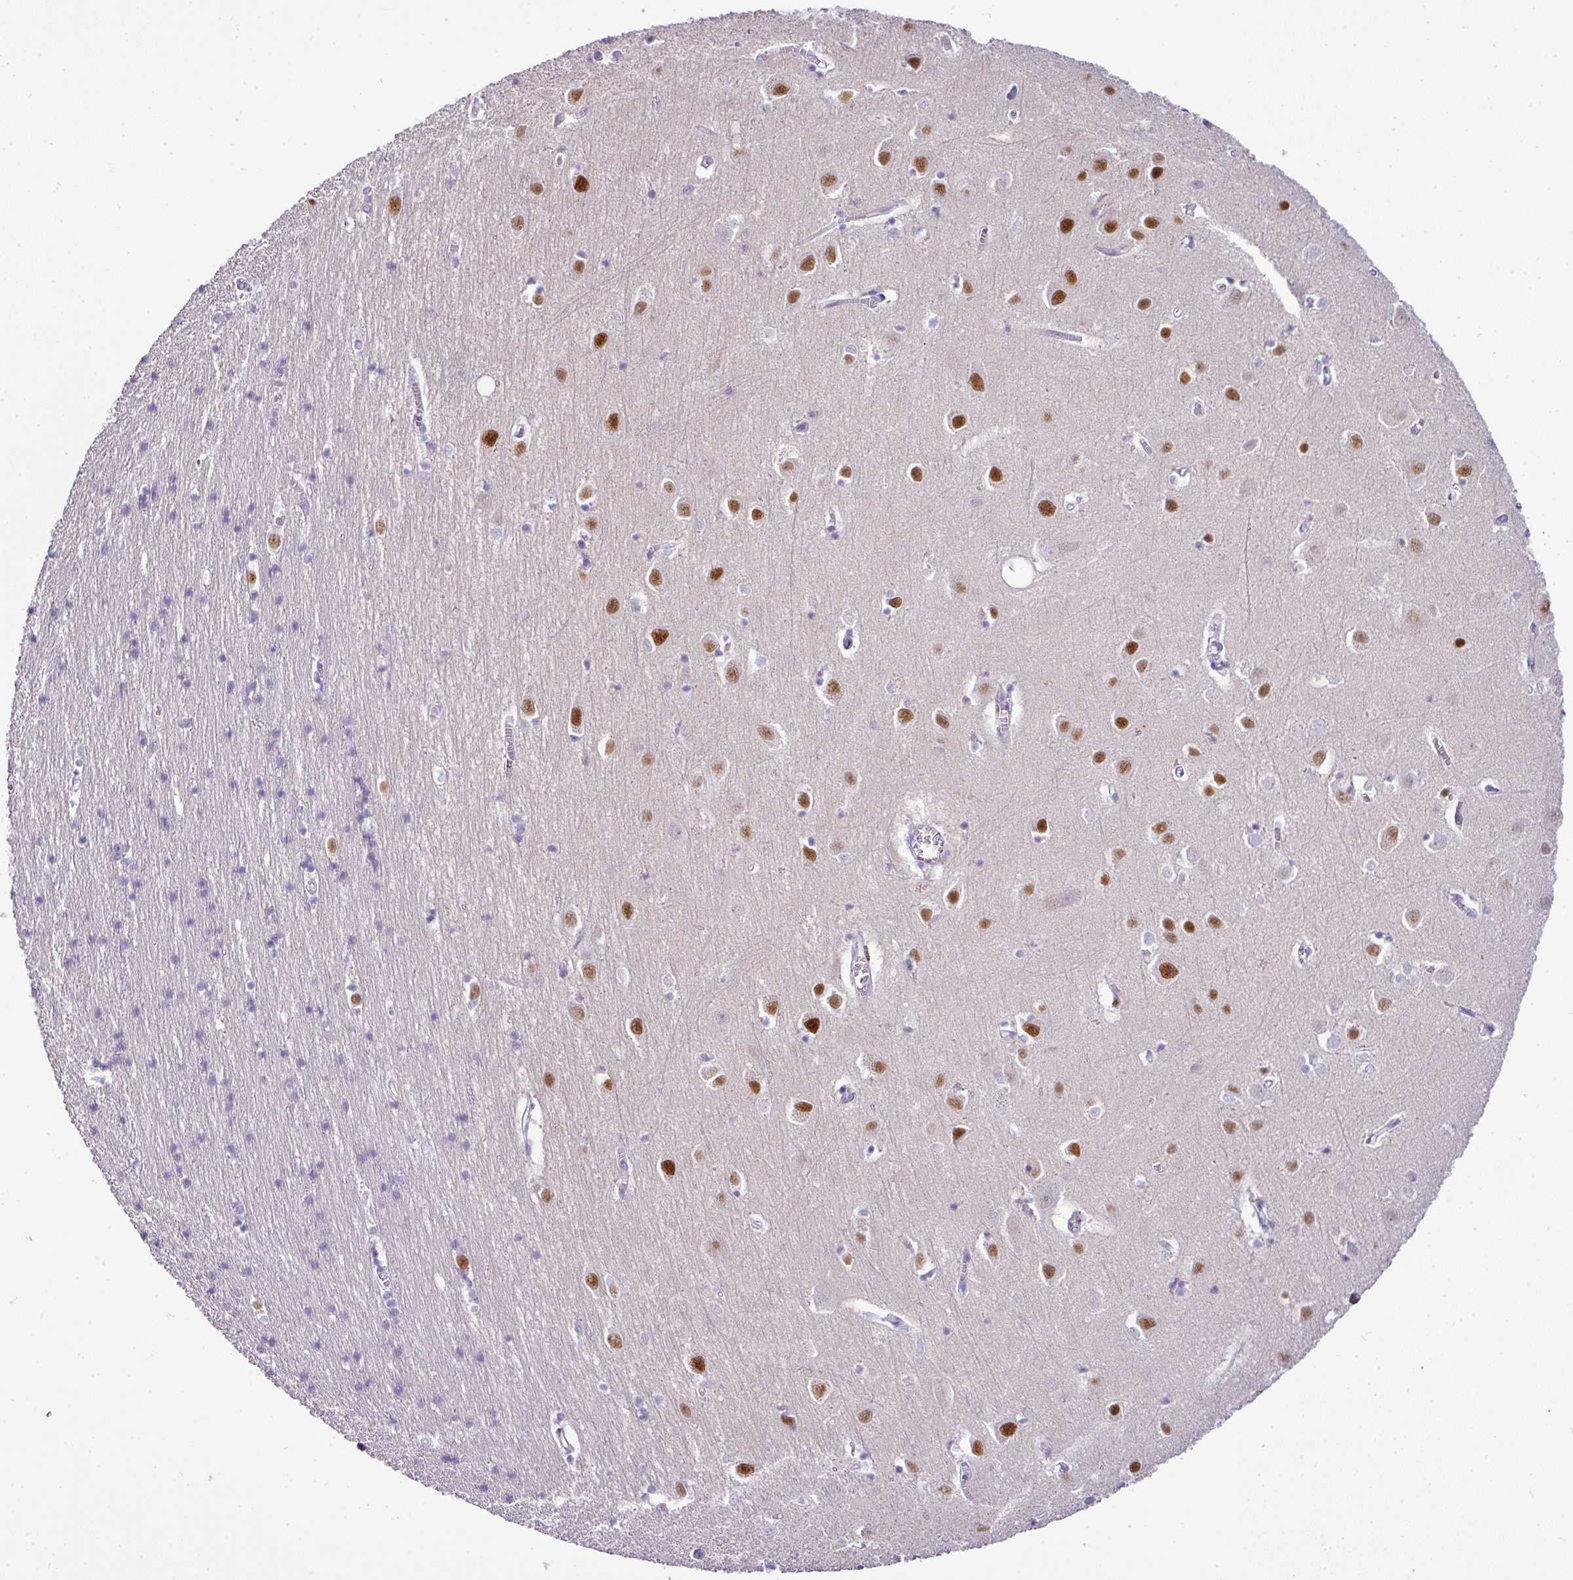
{"staining": {"intensity": "negative", "quantity": "none", "location": "none"}, "tissue": "cerebral cortex", "cell_type": "Endothelial cells", "image_type": "normal", "snomed": [{"axis": "morphology", "description": "Normal tissue, NOS"}, {"axis": "topography", "description": "Cerebral cortex"}], "caption": "This is a histopathology image of immunohistochemistry staining of normal cerebral cortex, which shows no expression in endothelial cells.", "gene": "BCL11A", "patient": {"sex": "male", "age": 70}}